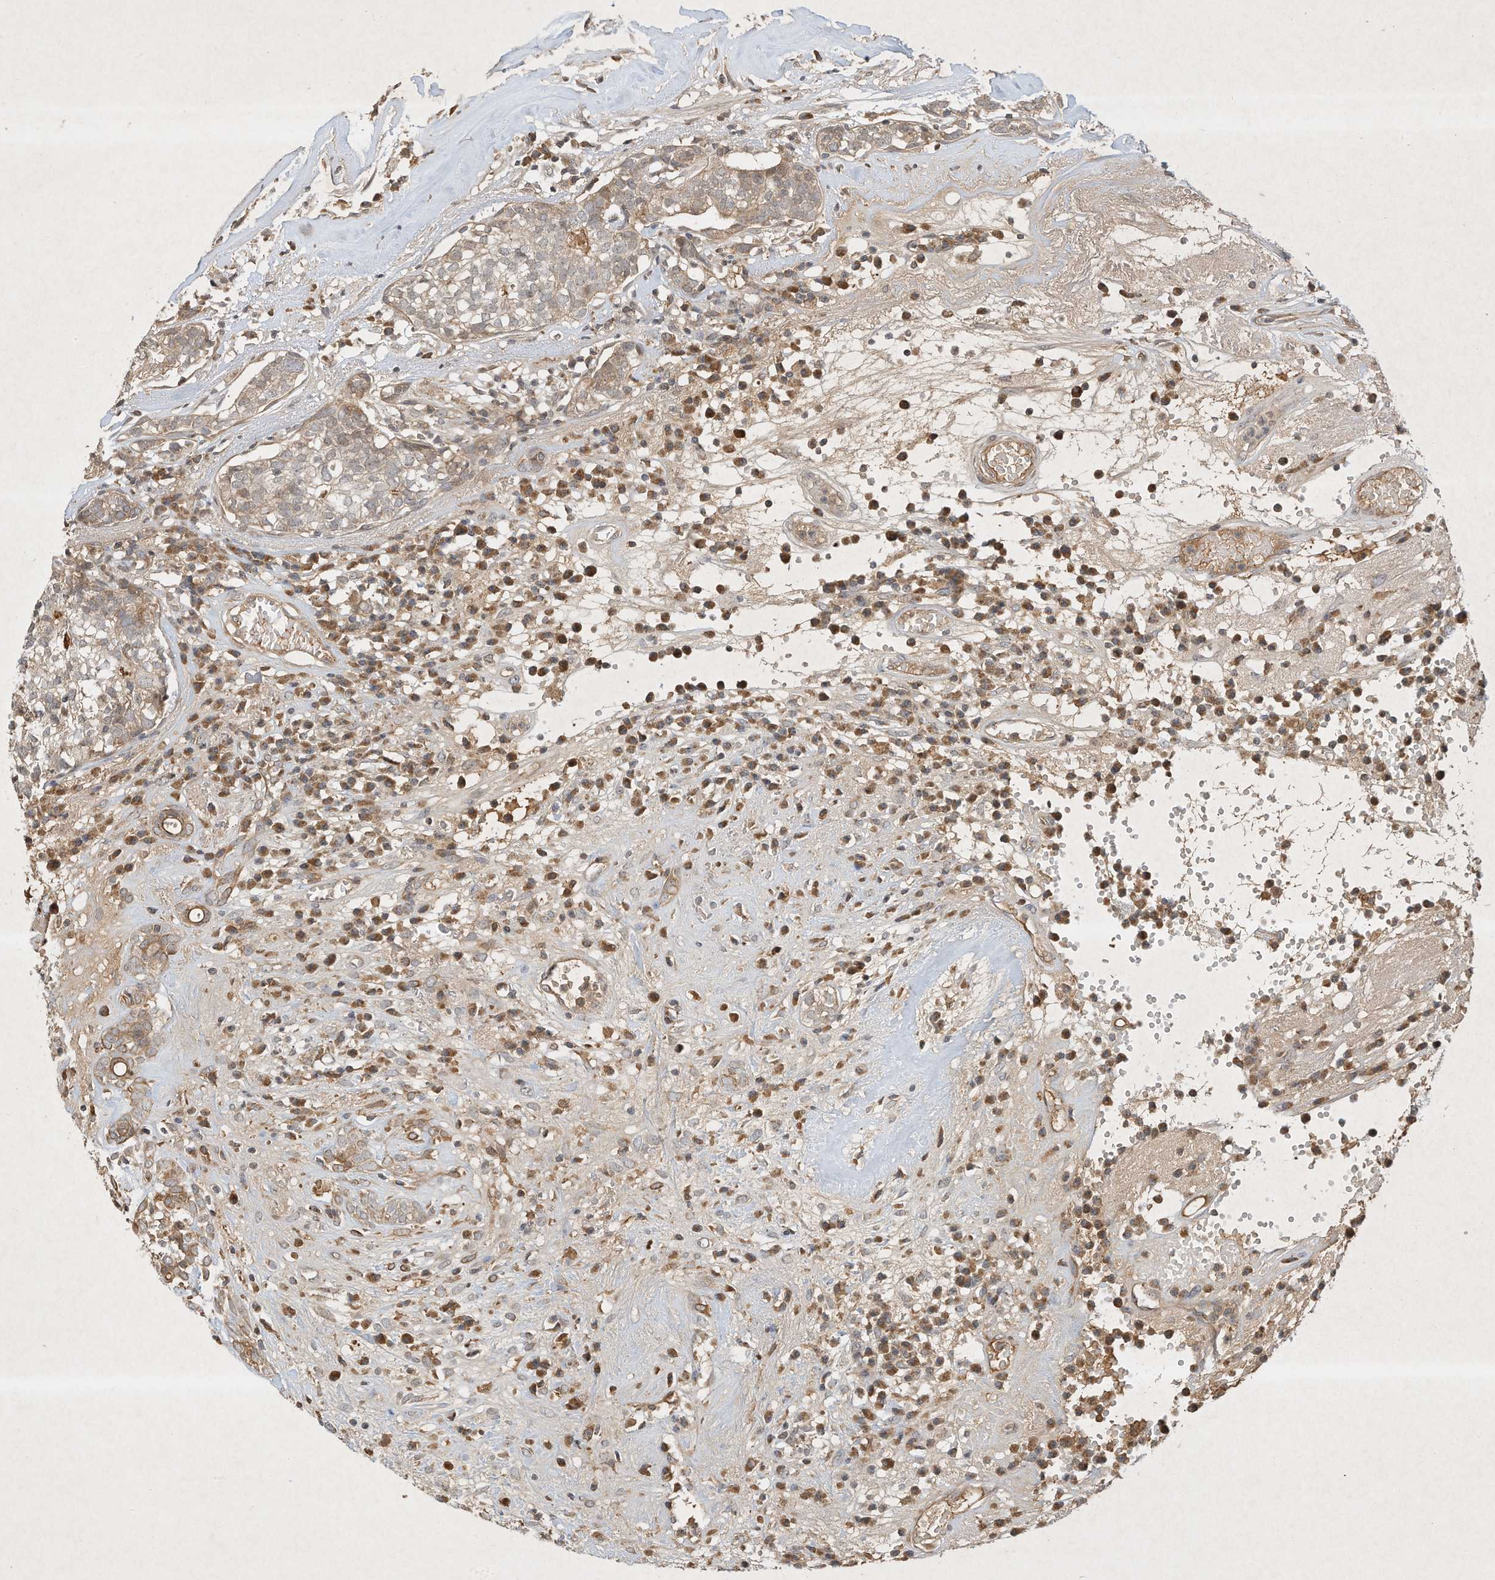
{"staining": {"intensity": "weak", "quantity": "25%-75%", "location": "cytoplasmic/membranous"}, "tissue": "head and neck cancer", "cell_type": "Tumor cells", "image_type": "cancer", "snomed": [{"axis": "morphology", "description": "Adenocarcinoma, NOS"}, {"axis": "topography", "description": "Salivary gland"}, {"axis": "topography", "description": "Head-Neck"}], "caption": "A photomicrograph of head and neck cancer stained for a protein reveals weak cytoplasmic/membranous brown staining in tumor cells.", "gene": "BTRC", "patient": {"sex": "female", "age": 65}}